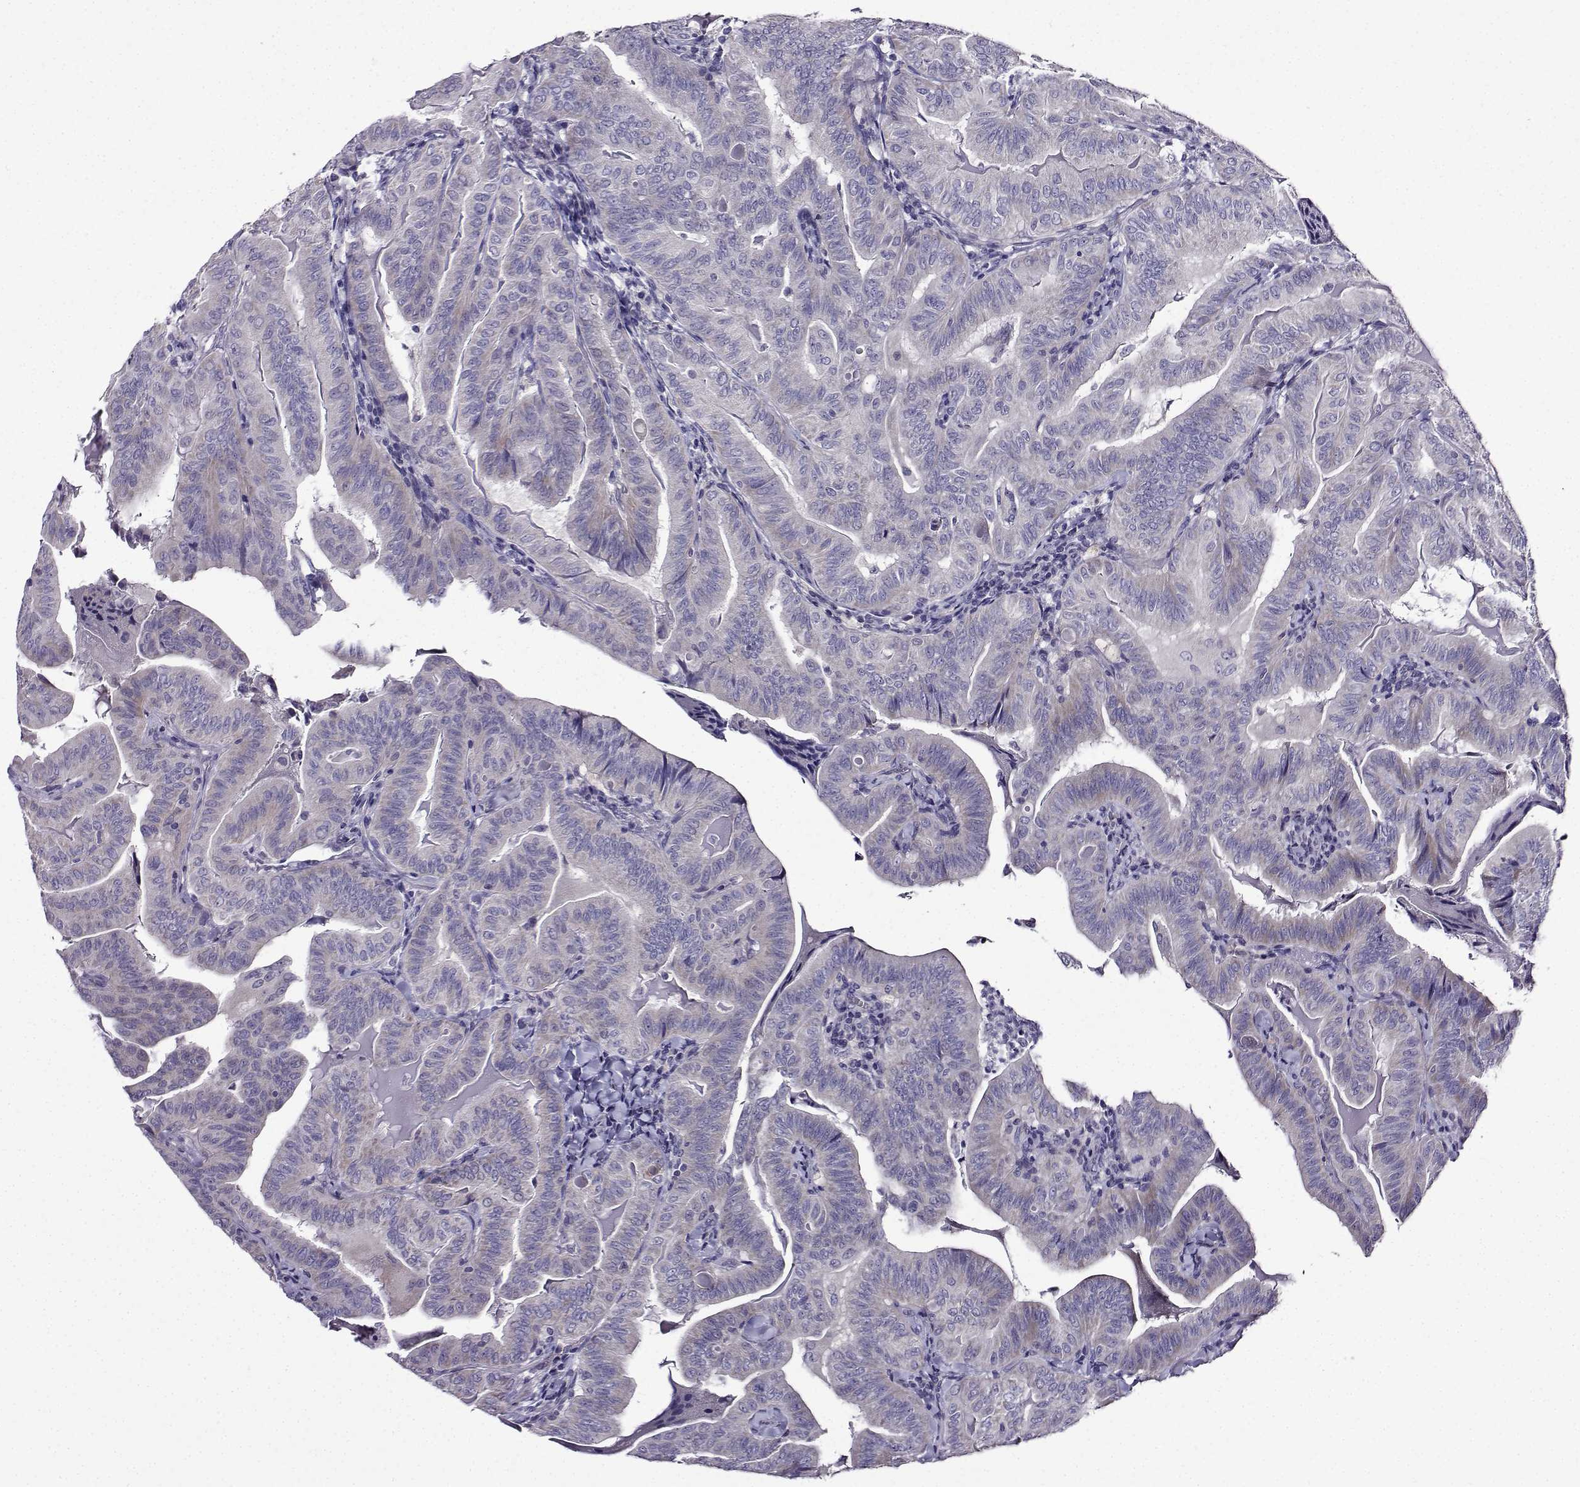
{"staining": {"intensity": "negative", "quantity": "none", "location": "none"}, "tissue": "thyroid cancer", "cell_type": "Tumor cells", "image_type": "cancer", "snomed": [{"axis": "morphology", "description": "Papillary adenocarcinoma, NOS"}, {"axis": "topography", "description": "Thyroid gland"}], "caption": "Immunohistochemistry (IHC) of human thyroid cancer demonstrates no positivity in tumor cells. Brightfield microscopy of immunohistochemistry stained with DAB (brown) and hematoxylin (blue), captured at high magnification.", "gene": "TMEM266", "patient": {"sex": "female", "age": 68}}